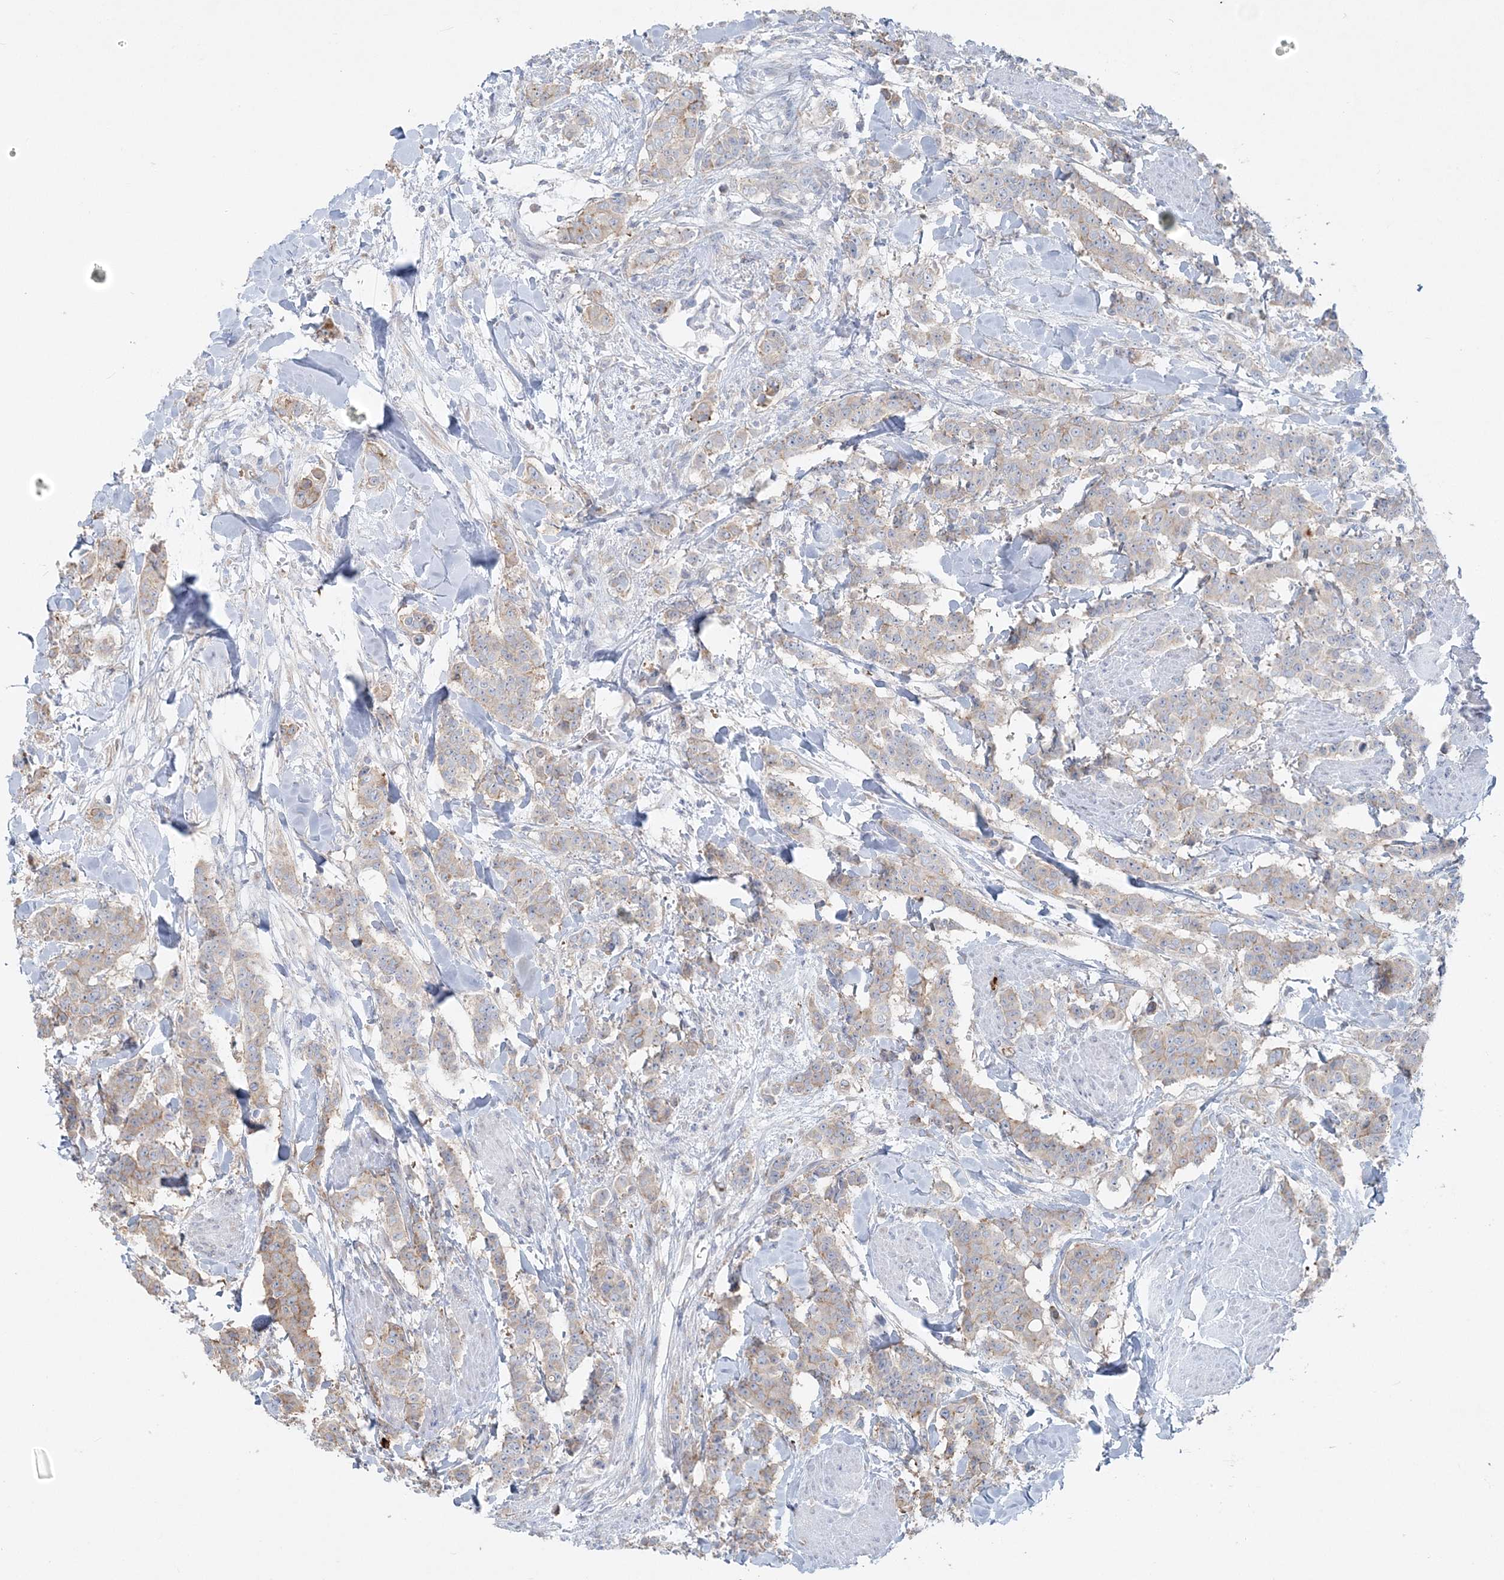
{"staining": {"intensity": "weak", "quantity": "25%-75%", "location": "cytoplasmic/membranous"}, "tissue": "breast cancer", "cell_type": "Tumor cells", "image_type": "cancer", "snomed": [{"axis": "morphology", "description": "Duct carcinoma"}, {"axis": "topography", "description": "Breast"}], "caption": "Breast invasive ductal carcinoma tissue demonstrates weak cytoplasmic/membranous positivity in approximately 25%-75% of tumor cells, visualized by immunohistochemistry. The staining was performed using DAB to visualize the protein expression in brown, while the nuclei were stained in blue with hematoxylin (Magnification: 20x).", "gene": "CCNJ", "patient": {"sex": "female", "age": 40}}